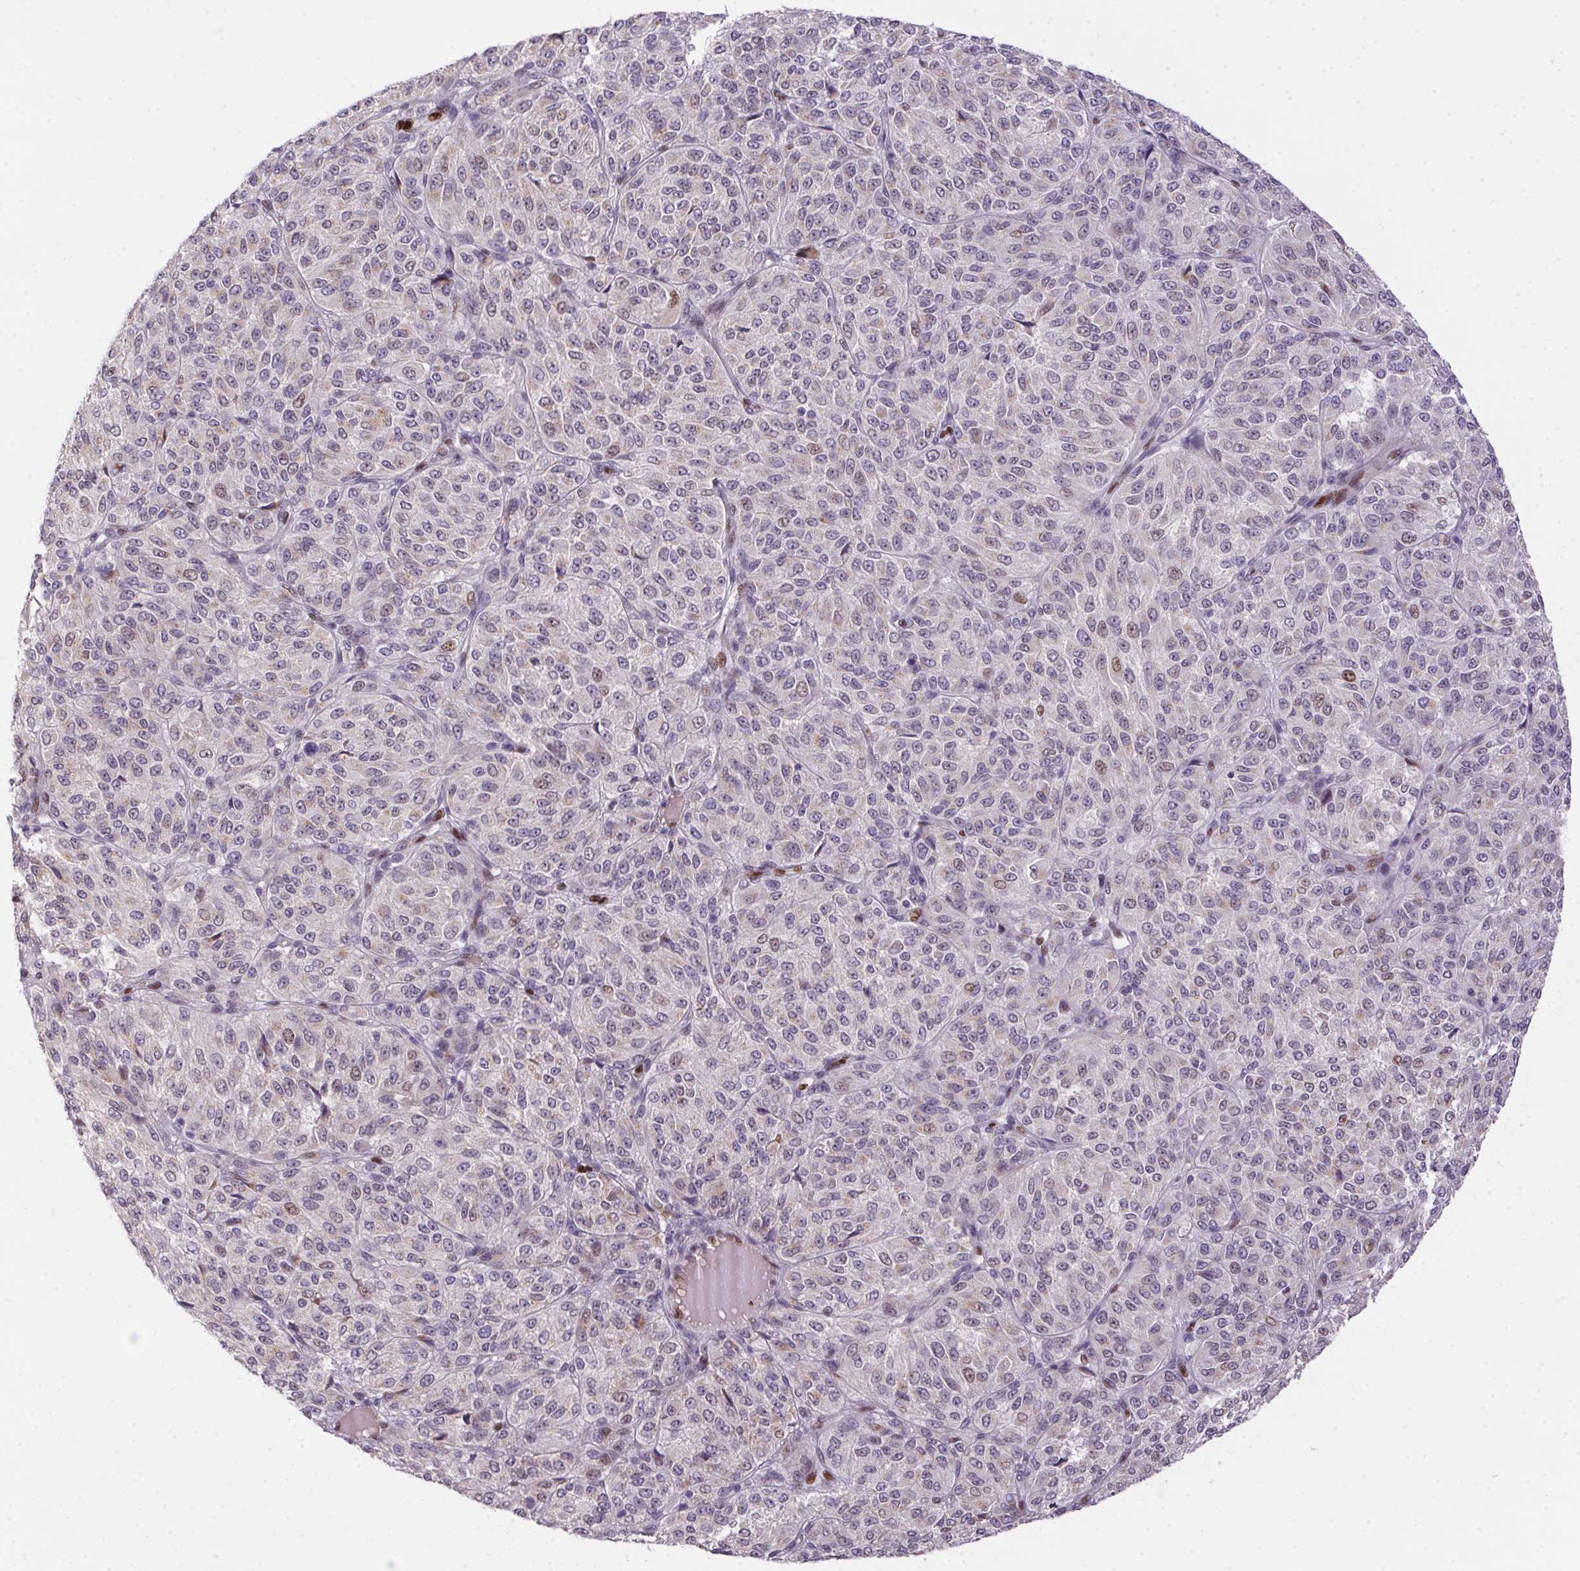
{"staining": {"intensity": "weak", "quantity": "<25%", "location": "nuclear"}, "tissue": "melanoma", "cell_type": "Tumor cells", "image_type": "cancer", "snomed": [{"axis": "morphology", "description": "Malignant melanoma, Metastatic site"}, {"axis": "topography", "description": "Brain"}], "caption": "Tumor cells are negative for brown protein staining in melanoma.", "gene": "SP9", "patient": {"sex": "female", "age": 56}}